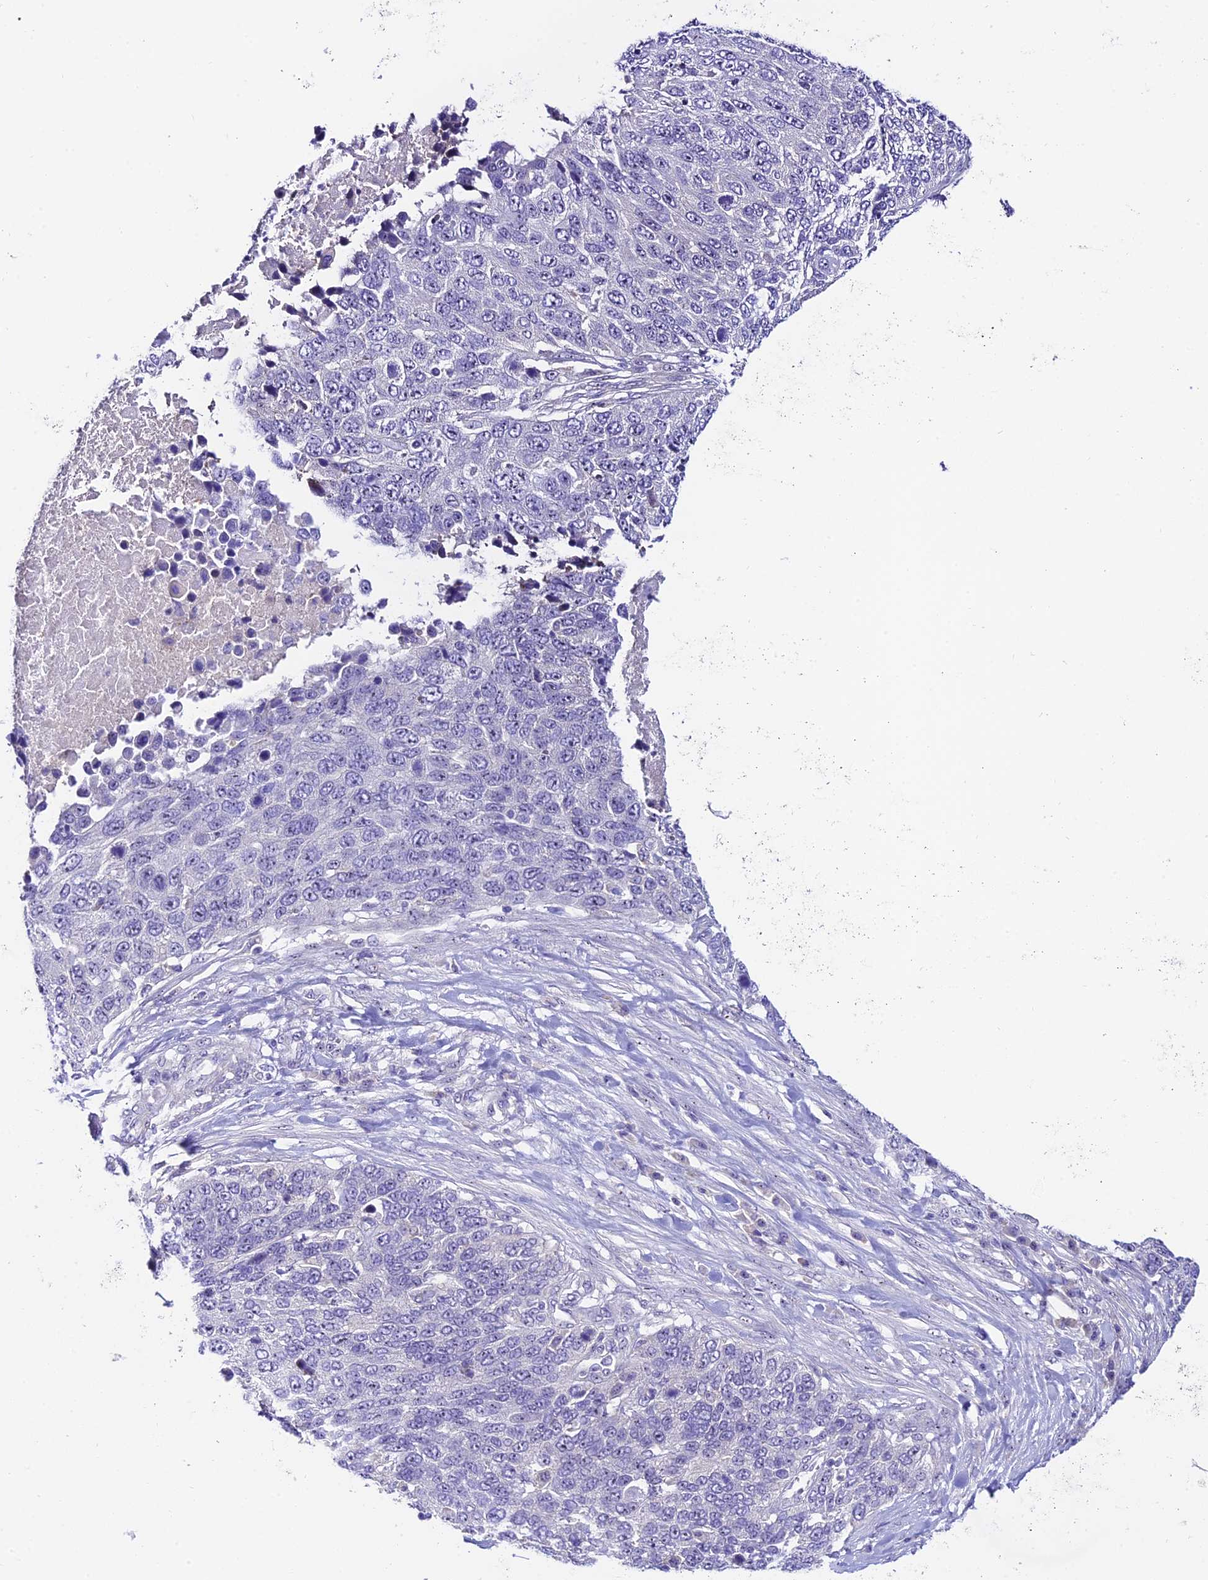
{"staining": {"intensity": "negative", "quantity": "none", "location": "none"}, "tissue": "lung cancer", "cell_type": "Tumor cells", "image_type": "cancer", "snomed": [{"axis": "morphology", "description": "Normal tissue, NOS"}, {"axis": "morphology", "description": "Squamous cell carcinoma, NOS"}, {"axis": "topography", "description": "Lymph node"}, {"axis": "topography", "description": "Lung"}], "caption": "Lung cancer stained for a protein using immunohistochemistry (IHC) exhibits no positivity tumor cells.", "gene": "DUSP29", "patient": {"sex": "male", "age": 66}}